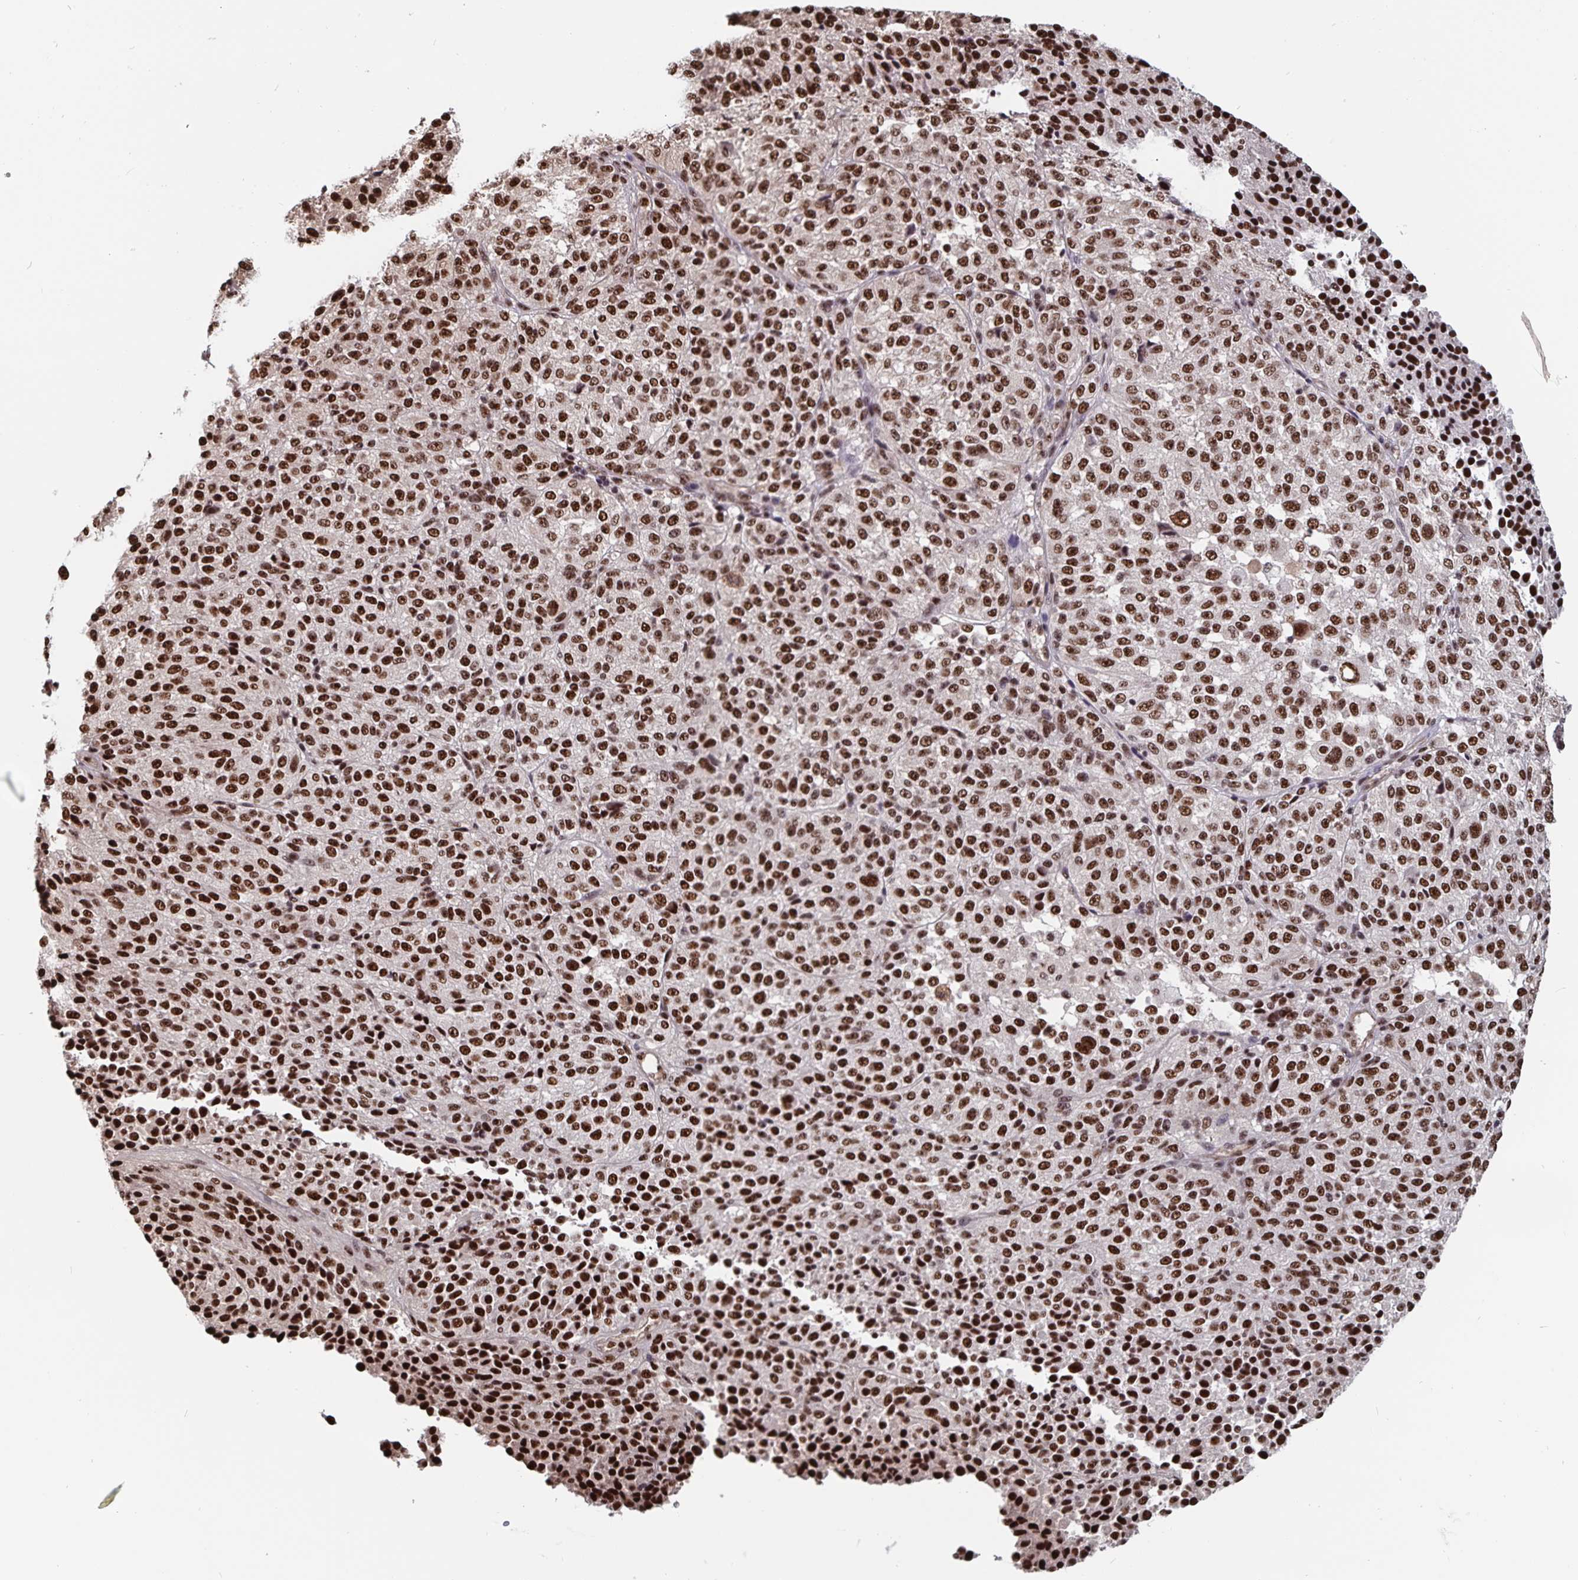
{"staining": {"intensity": "strong", "quantity": ">75%", "location": "nuclear"}, "tissue": "melanoma", "cell_type": "Tumor cells", "image_type": "cancer", "snomed": [{"axis": "morphology", "description": "Malignant melanoma, Metastatic site"}, {"axis": "topography", "description": "Brain"}], "caption": "Malignant melanoma (metastatic site) tissue reveals strong nuclear positivity in about >75% of tumor cells", "gene": "LAS1L", "patient": {"sex": "female", "age": 56}}